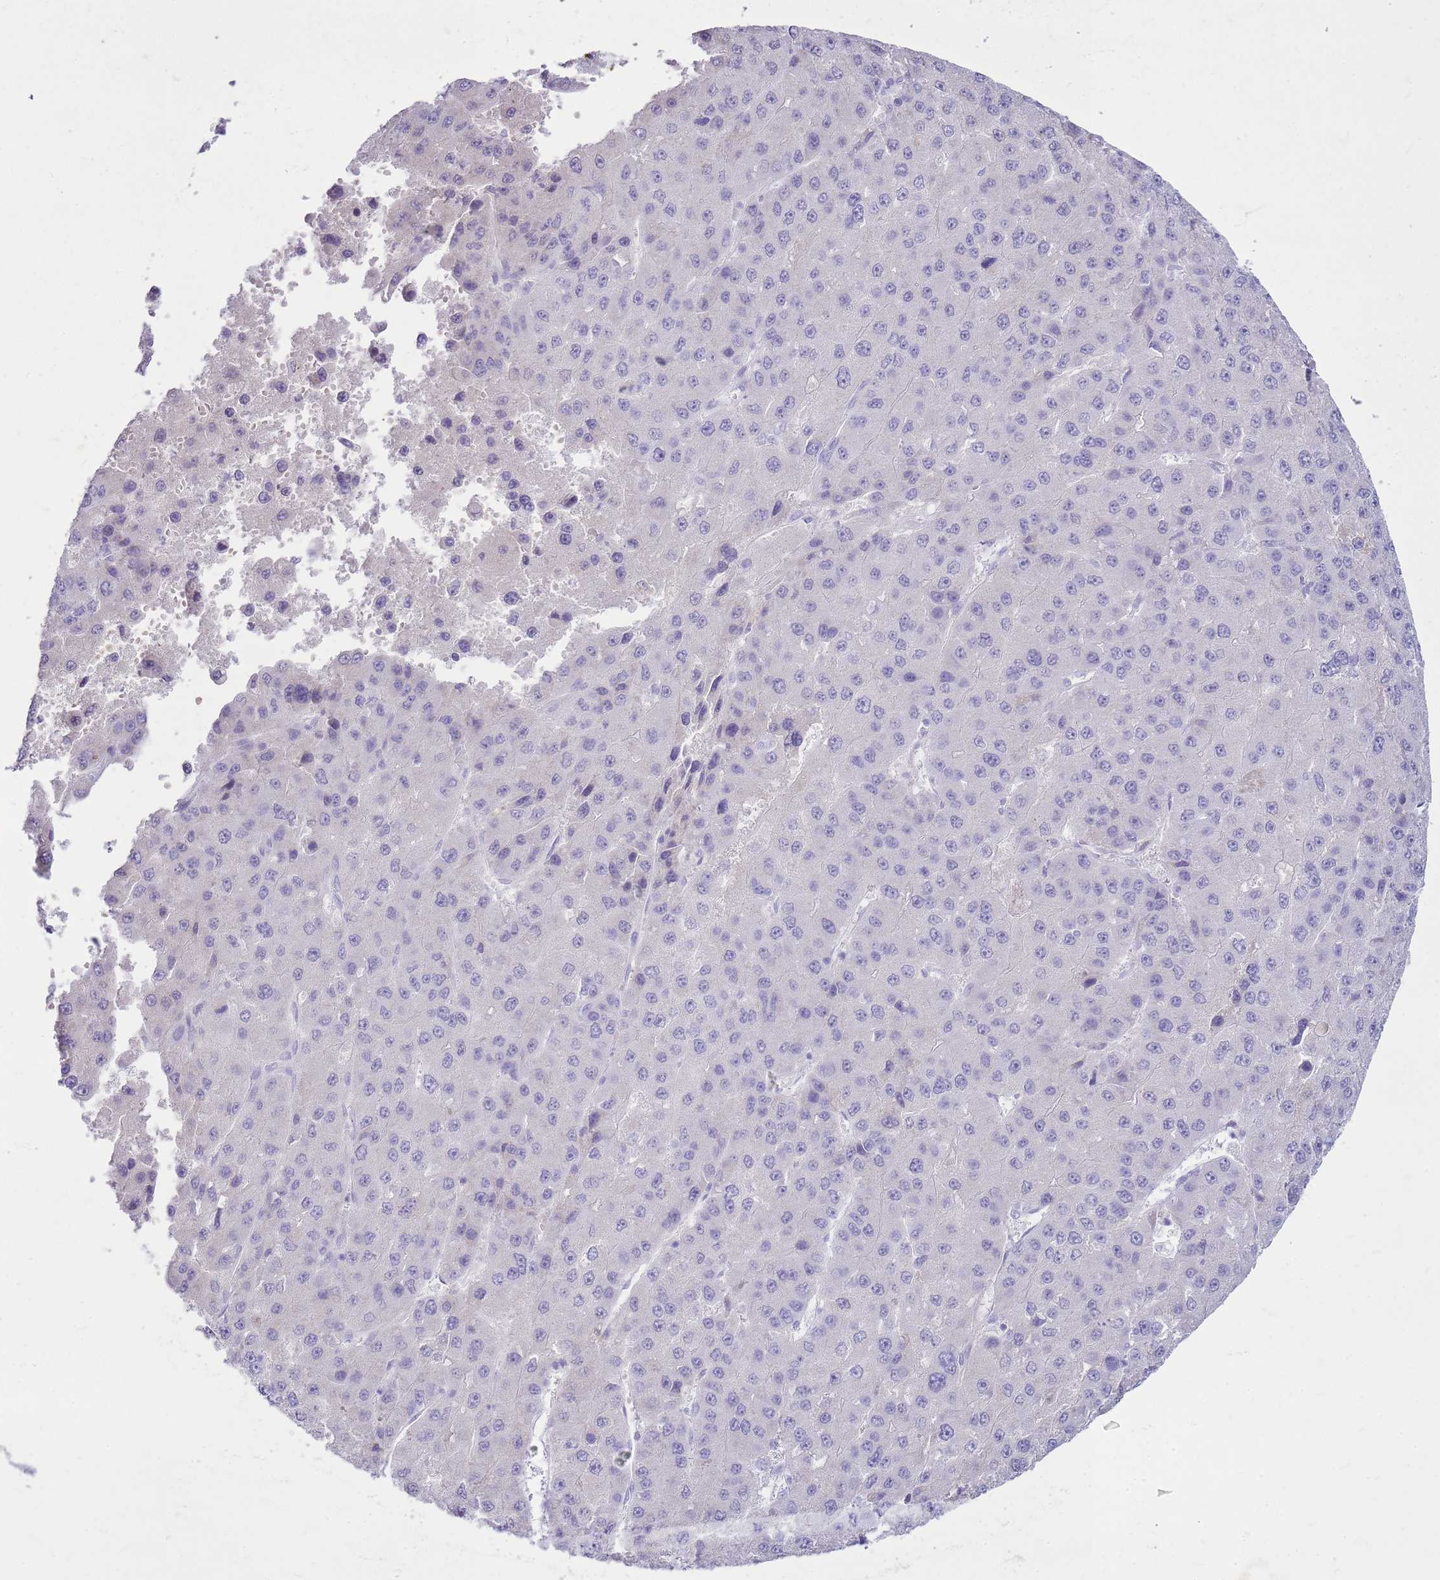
{"staining": {"intensity": "negative", "quantity": "none", "location": "none"}, "tissue": "liver cancer", "cell_type": "Tumor cells", "image_type": "cancer", "snomed": [{"axis": "morphology", "description": "Carcinoma, Hepatocellular, NOS"}, {"axis": "topography", "description": "Liver"}], "caption": "Tumor cells are negative for protein expression in human hepatocellular carcinoma (liver).", "gene": "FABP2", "patient": {"sex": "female", "age": 73}}